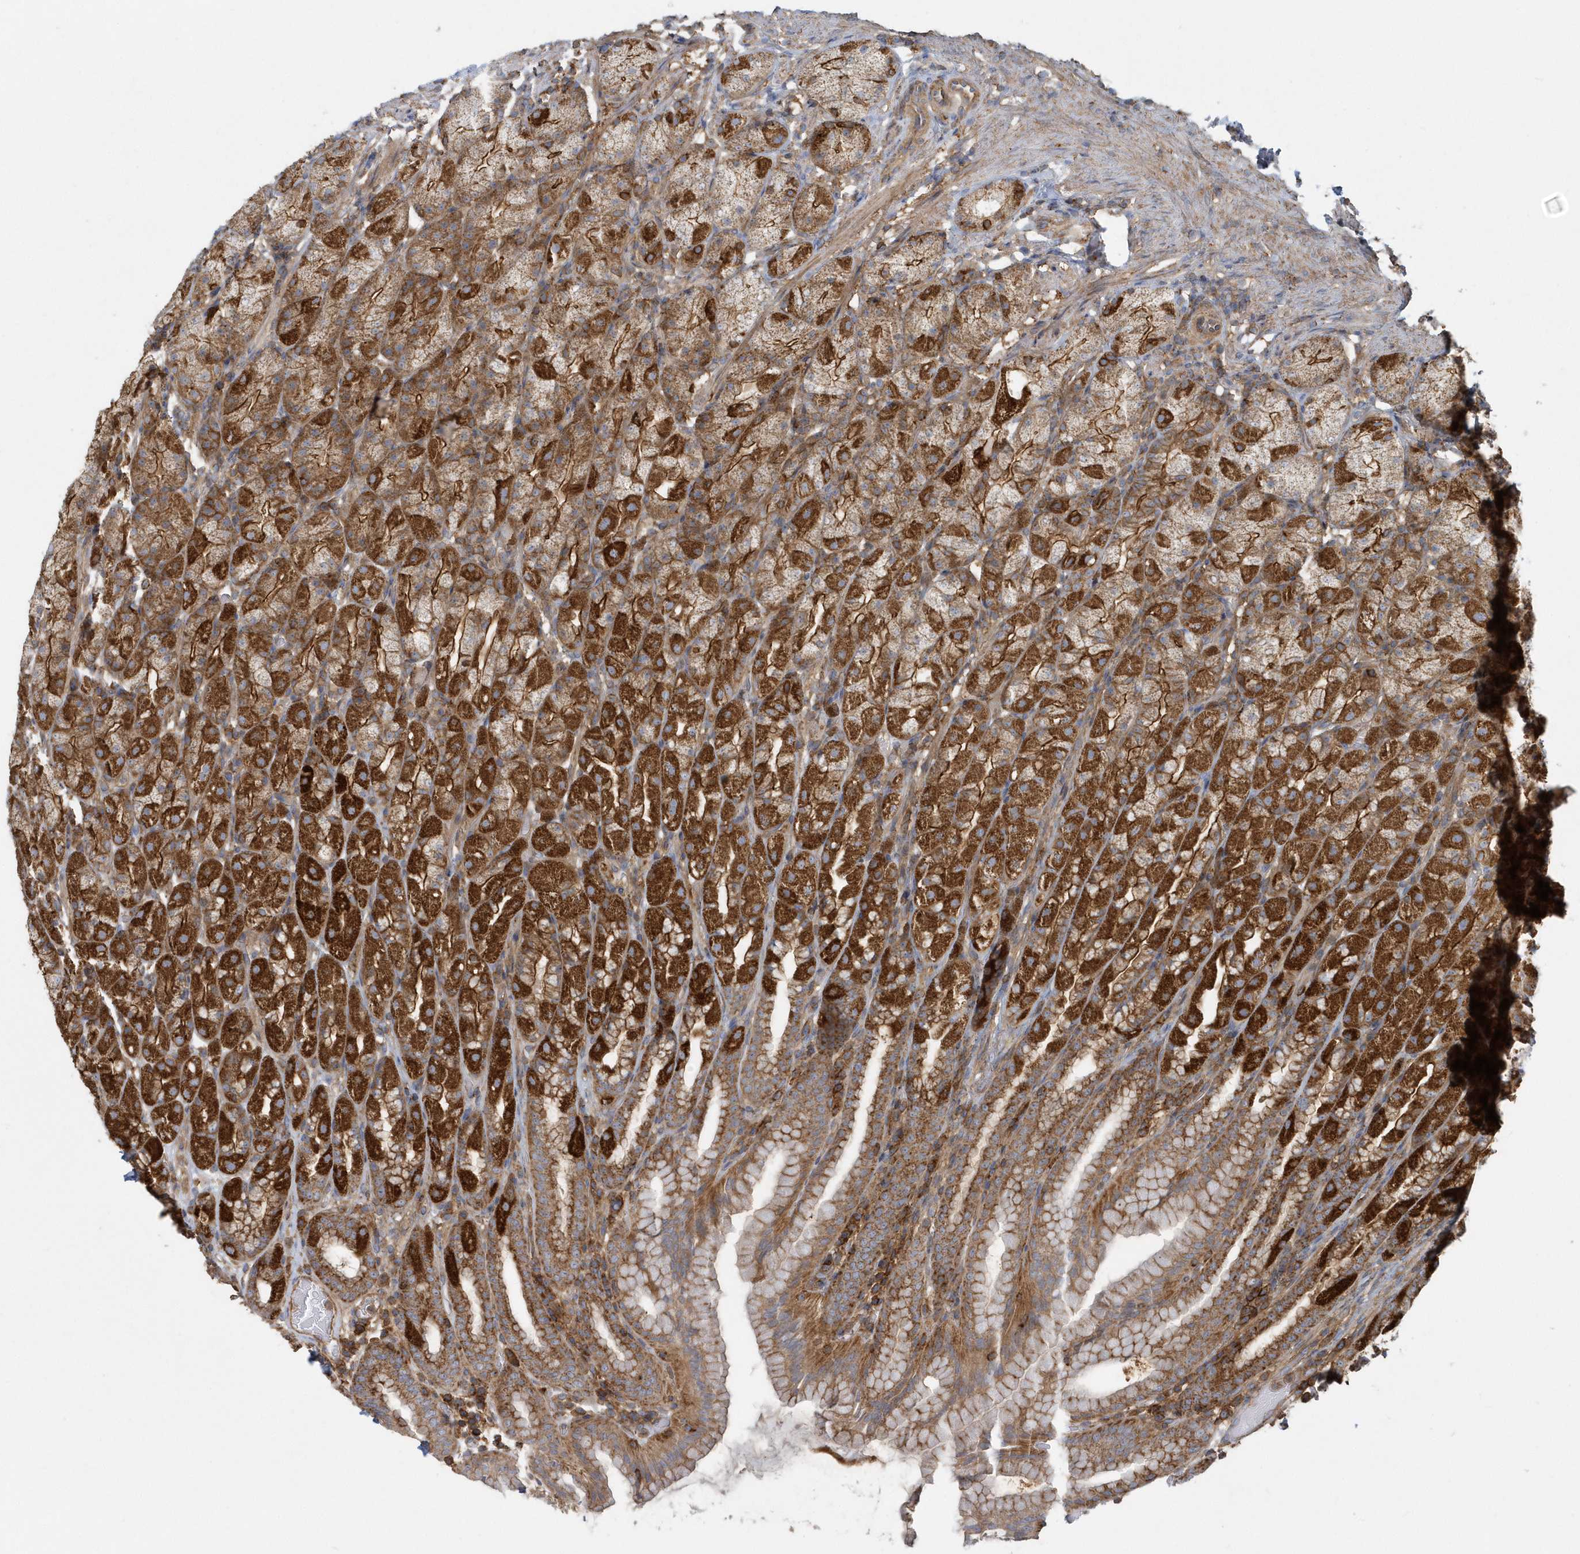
{"staining": {"intensity": "strong", "quantity": ">75%", "location": "cytoplasmic/membranous"}, "tissue": "stomach", "cell_type": "Glandular cells", "image_type": "normal", "snomed": [{"axis": "morphology", "description": "Normal tissue, NOS"}, {"axis": "topography", "description": "Stomach, upper"}], "caption": "Brown immunohistochemical staining in normal human stomach shows strong cytoplasmic/membranous staining in approximately >75% of glandular cells. (DAB (3,3'-diaminobenzidine) IHC, brown staining for protein, blue staining for nuclei).", "gene": "TRAIP", "patient": {"sex": "male", "age": 68}}